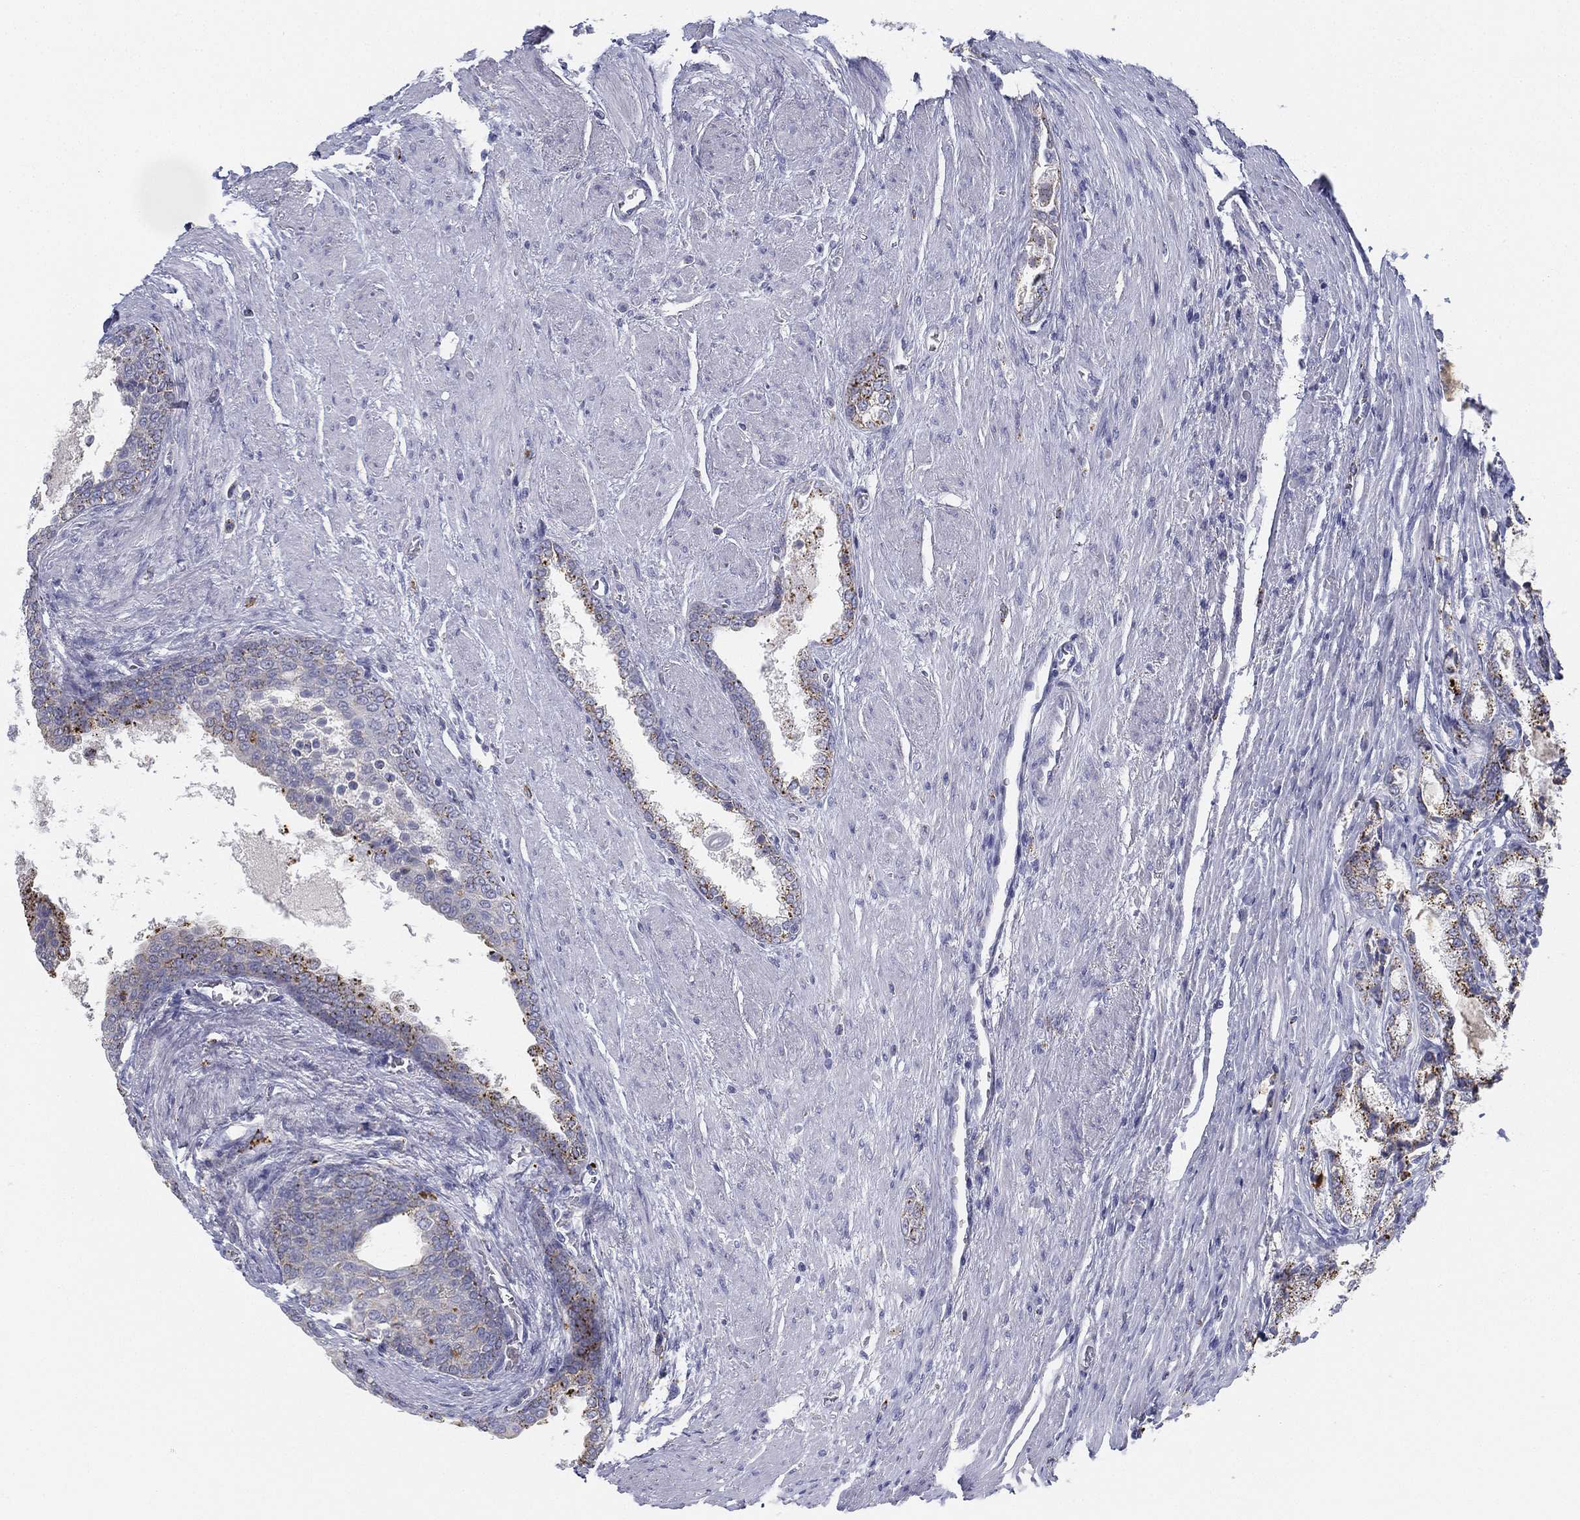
{"staining": {"intensity": "moderate", "quantity": "<25%", "location": "cytoplasmic/membranous"}, "tissue": "prostate cancer", "cell_type": "Tumor cells", "image_type": "cancer", "snomed": [{"axis": "morphology", "description": "Adenocarcinoma, NOS"}, {"axis": "topography", "description": "Prostate and seminal vesicle, NOS"}, {"axis": "topography", "description": "Prostate"}], "caption": "The image exhibits staining of adenocarcinoma (prostate), revealing moderate cytoplasmic/membranous protein positivity (brown color) within tumor cells. (DAB (3,3'-diaminobenzidine) IHC, brown staining for protein, blue staining for nuclei).", "gene": "NPC2", "patient": {"sex": "male", "age": 62}}